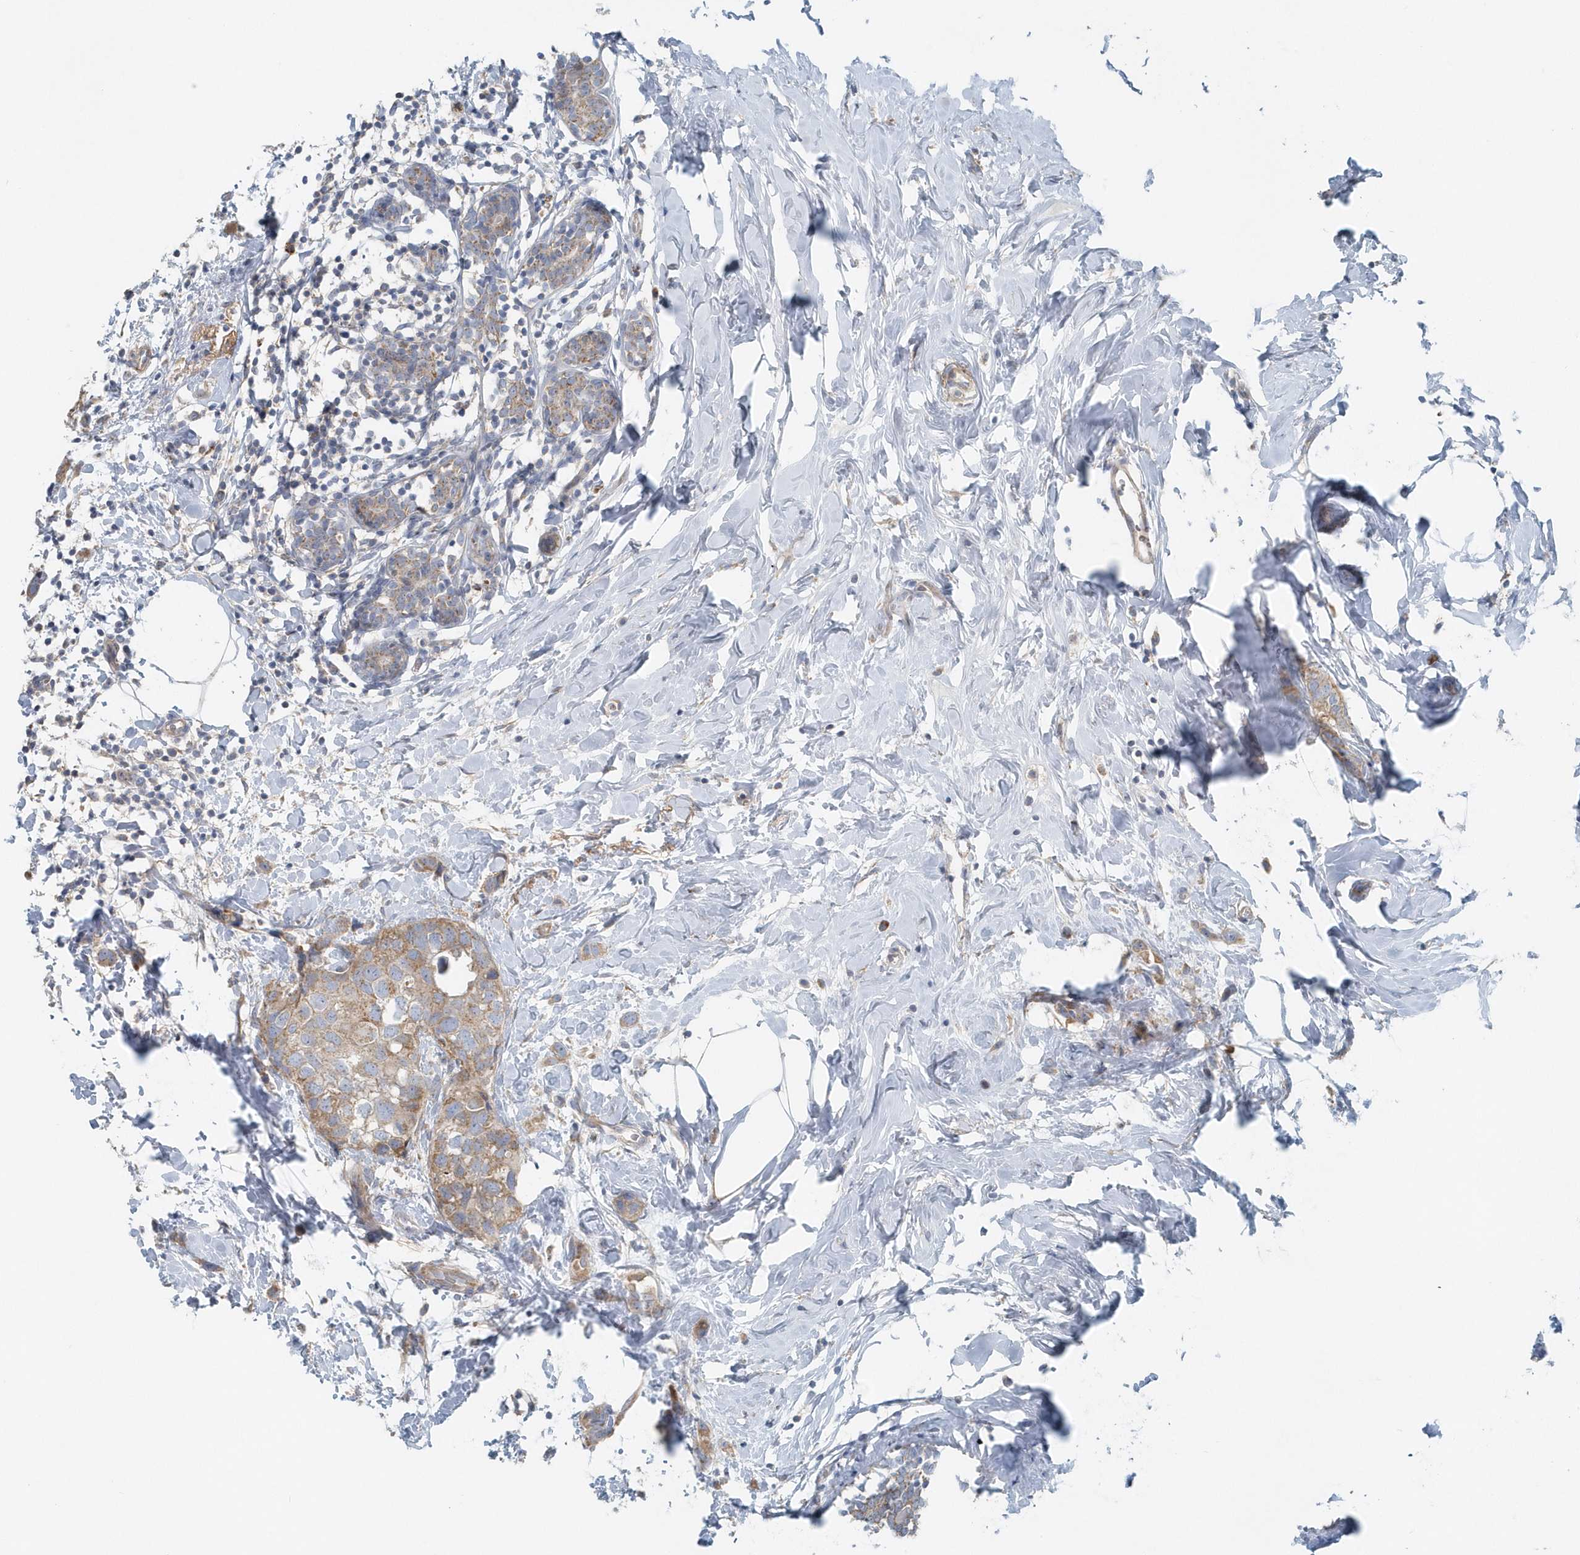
{"staining": {"intensity": "weak", "quantity": ">75%", "location": "cytoplasmic/membranous"}, "tissue": "breast cancer", "cell_type": "Tumor cells", "image_type": "cancer", "snomed": [{"axis": "morphology", "description": "Normal tissue, NOS"}, {"axis": "morphology", "description": "Duct carcinoma"}, {"axis": "topography", "description": "Breast"}], "caption": "Immunohistochemical staining of intraductal carcinoma (breast) exhibits weak cytoplasmic/membranous protein expression in about >75% of tumor cells. The staining was performed using DAB, with brown indicating positive protein expression. Nuclei are stained blue with hematoxylin.", "gene": "MMUT", "patient": {"sex": "female", "age": 50}}